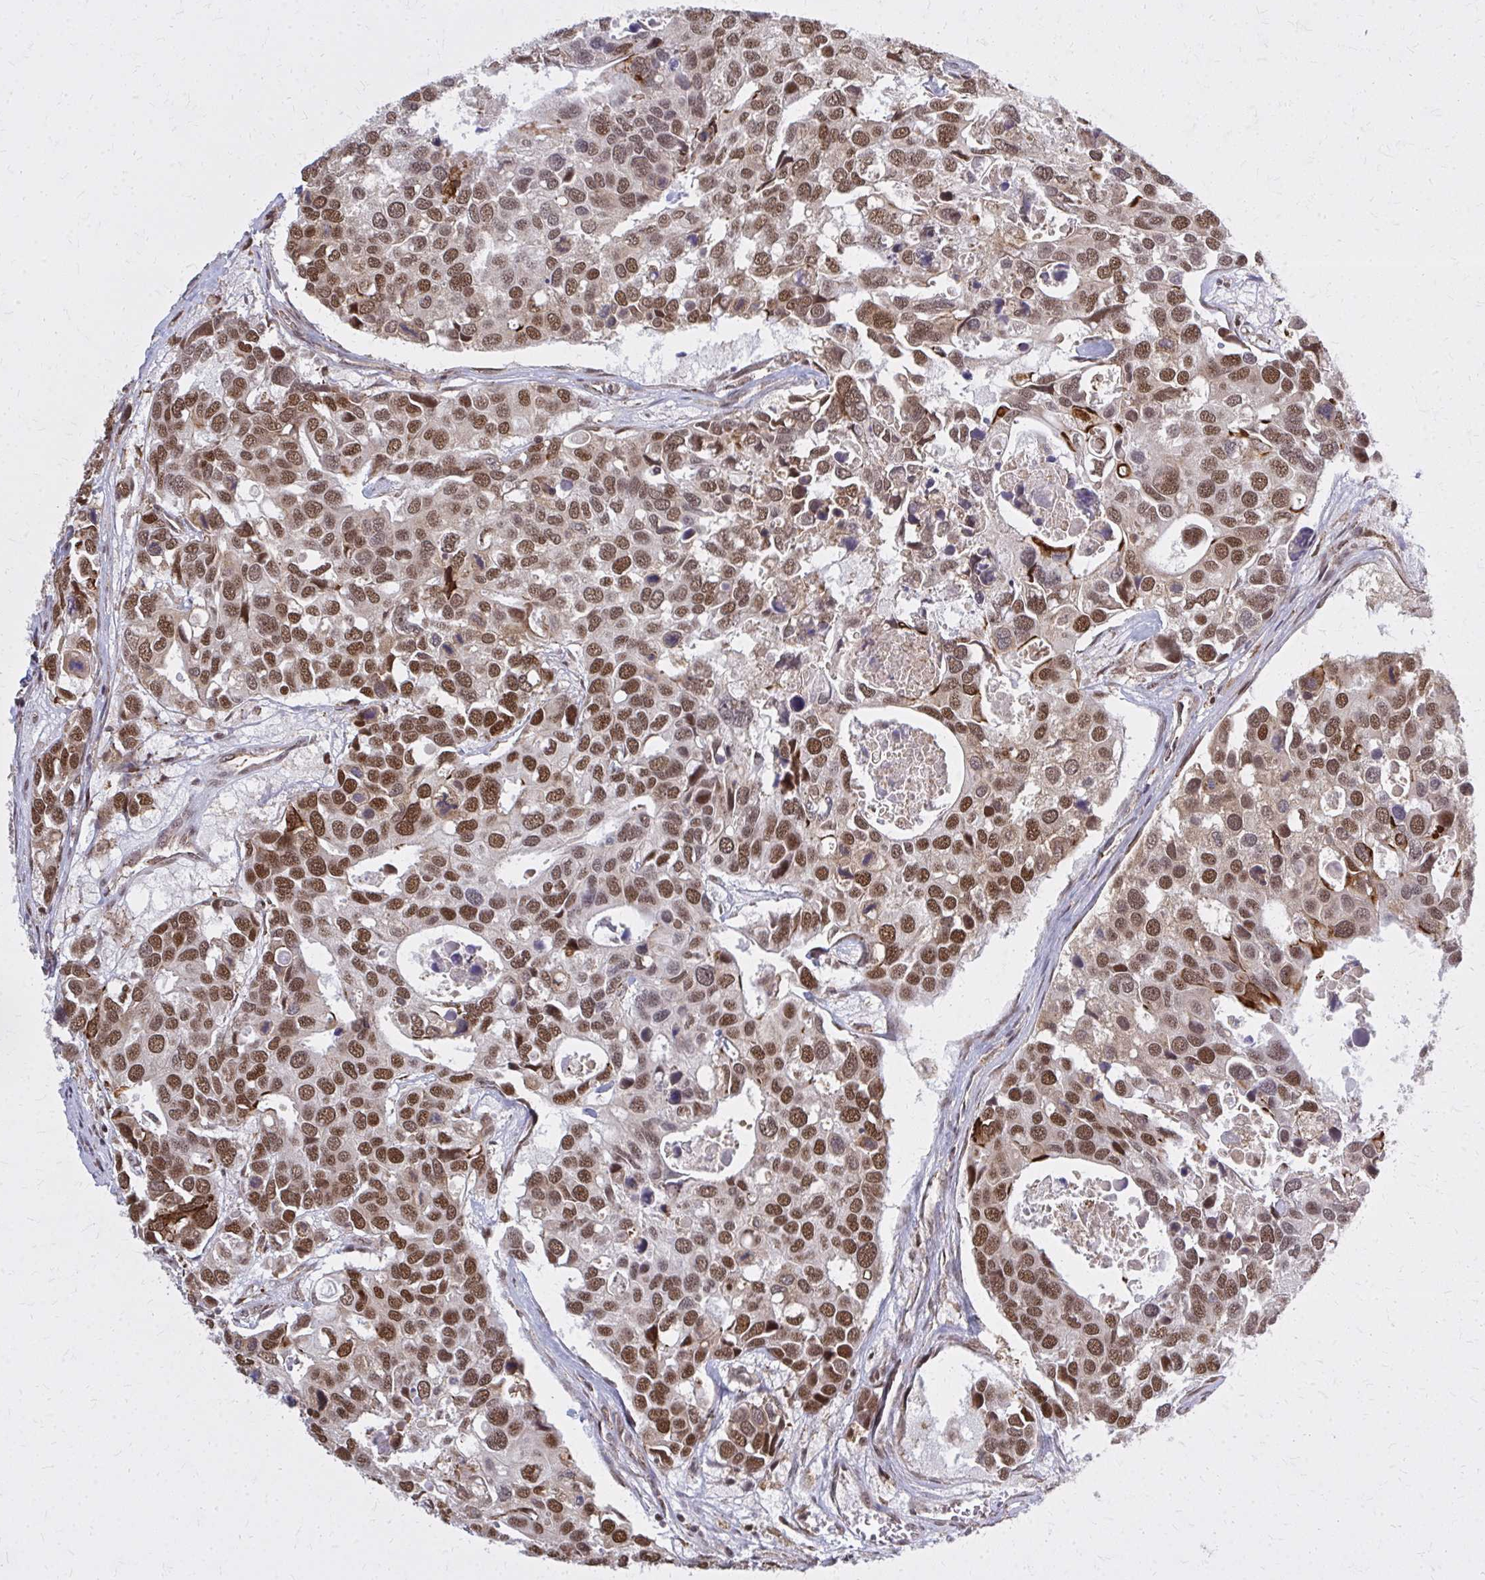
{"staining": {"intensity": "moderate", "quantity": ">75%", "location": "nuclear"}, "tissue": "breast cancer", "cell_type": "Tumor cells", "image_type": "cancer", "snomed": [{"axis": "morphology", "description": "Duct carcinoma"}, {"axis": "topography", "description": "Breast"}], "caption": "Protein expression analysis of human breast intraductal carcinoma reveals moderate nuclear expression in about >75% of tumor cells. (brown staining indicates protein expression, while blue staining denotes nuclei).", "gene": "HDAC3", "patient": {"sex": "female", "age": 83}}